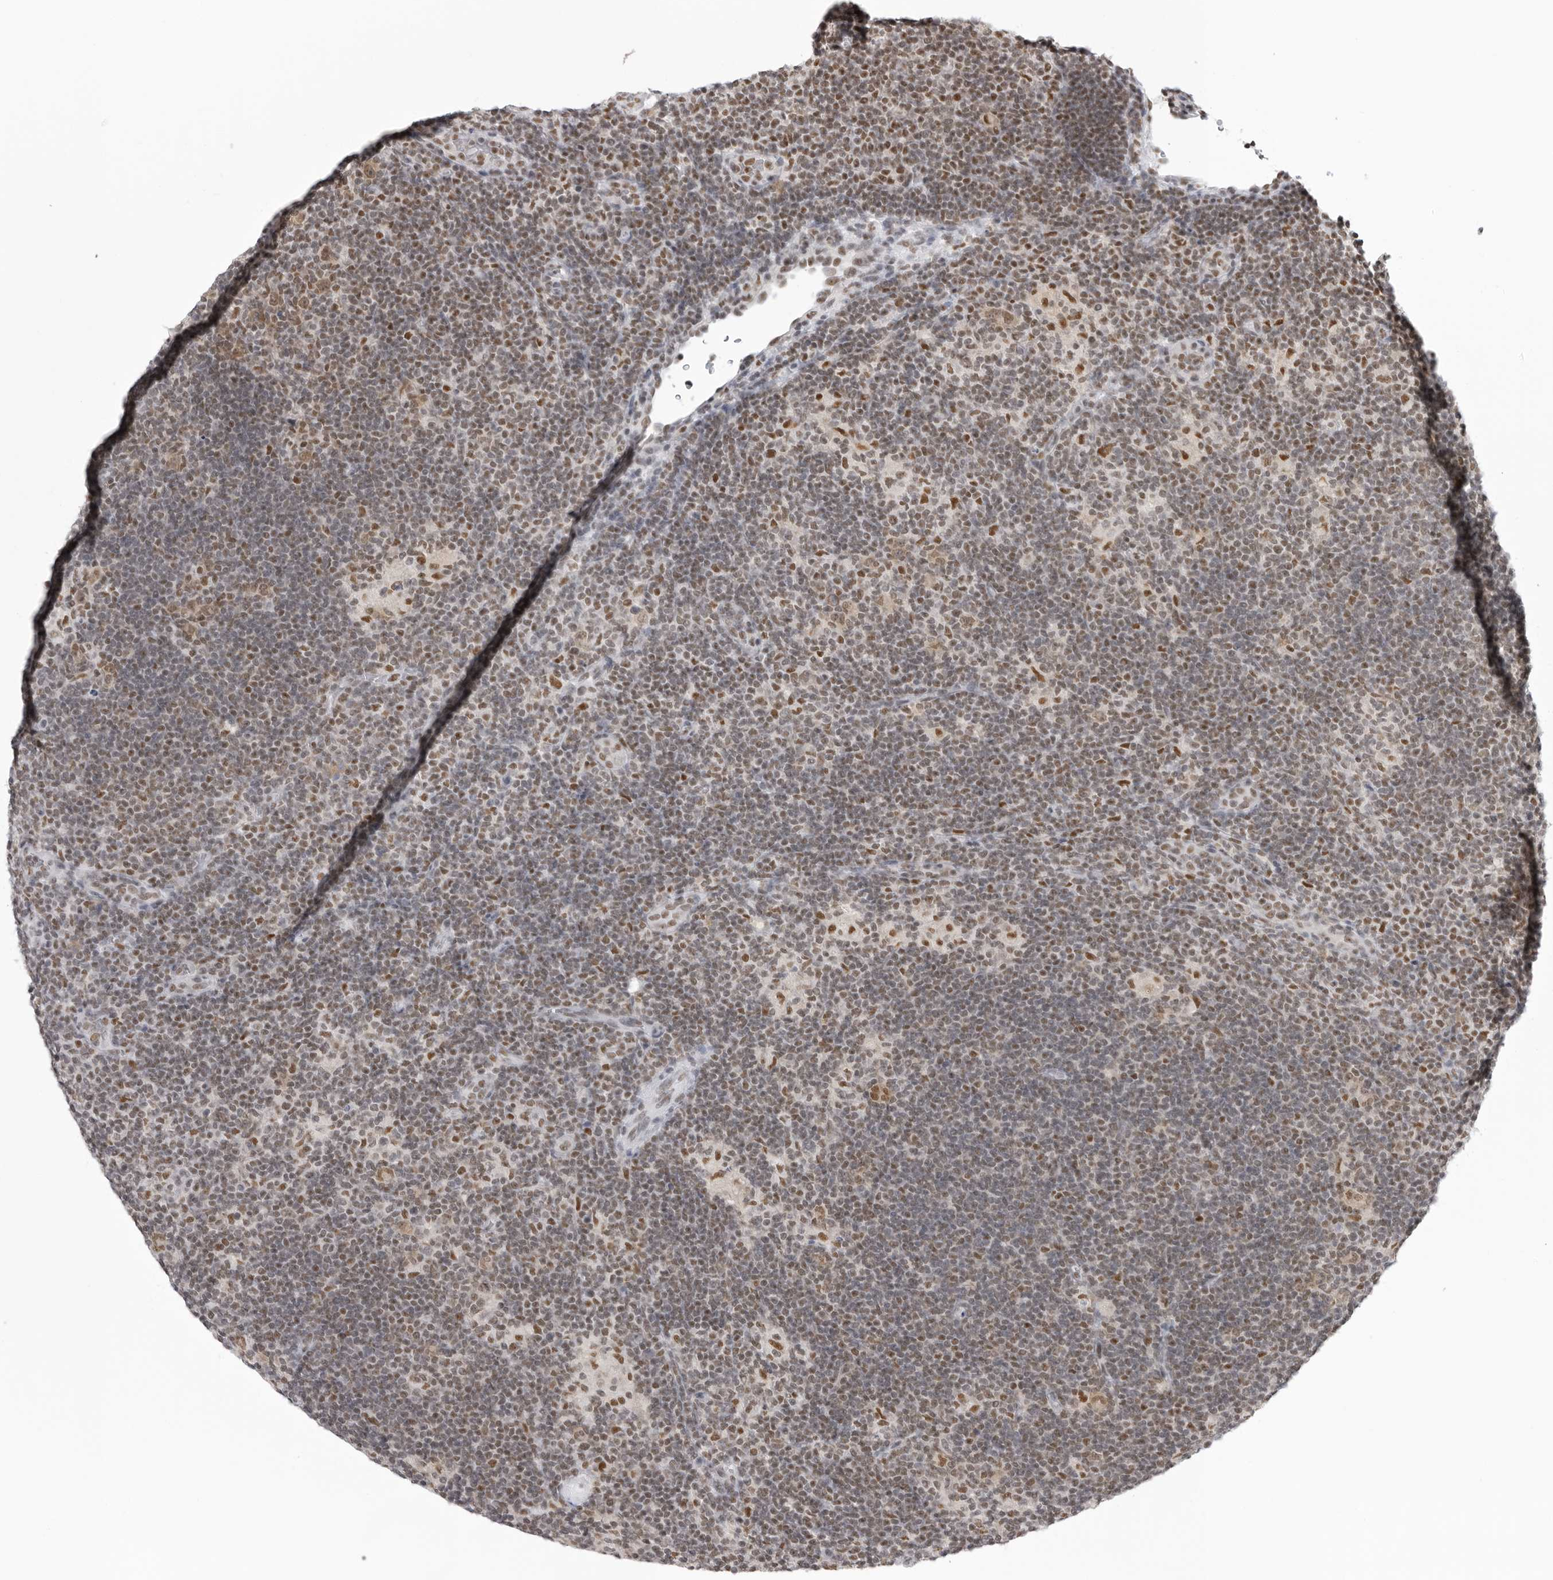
{"staining": {"intensity": "moderate", "quantity": ">75%", "location": "nuclear"}, "tissue": "lymphoma", "cell_type": "Tumor cells", "image_type": "cancer", "snomed": [{"axis": "morphology", "description": "Hodgkin's disease, NOS"}, {"axis": "topography", "description": "Lymph node"}], "caption": "A micrograph showing moderate nuclear positivity in approximately >75% of tumor cells in Hodgkin's disease, as visualized by brown immunohistochemical staining.", "gene": "RPA2", "patient": {"sex": "female", "age": 57}}